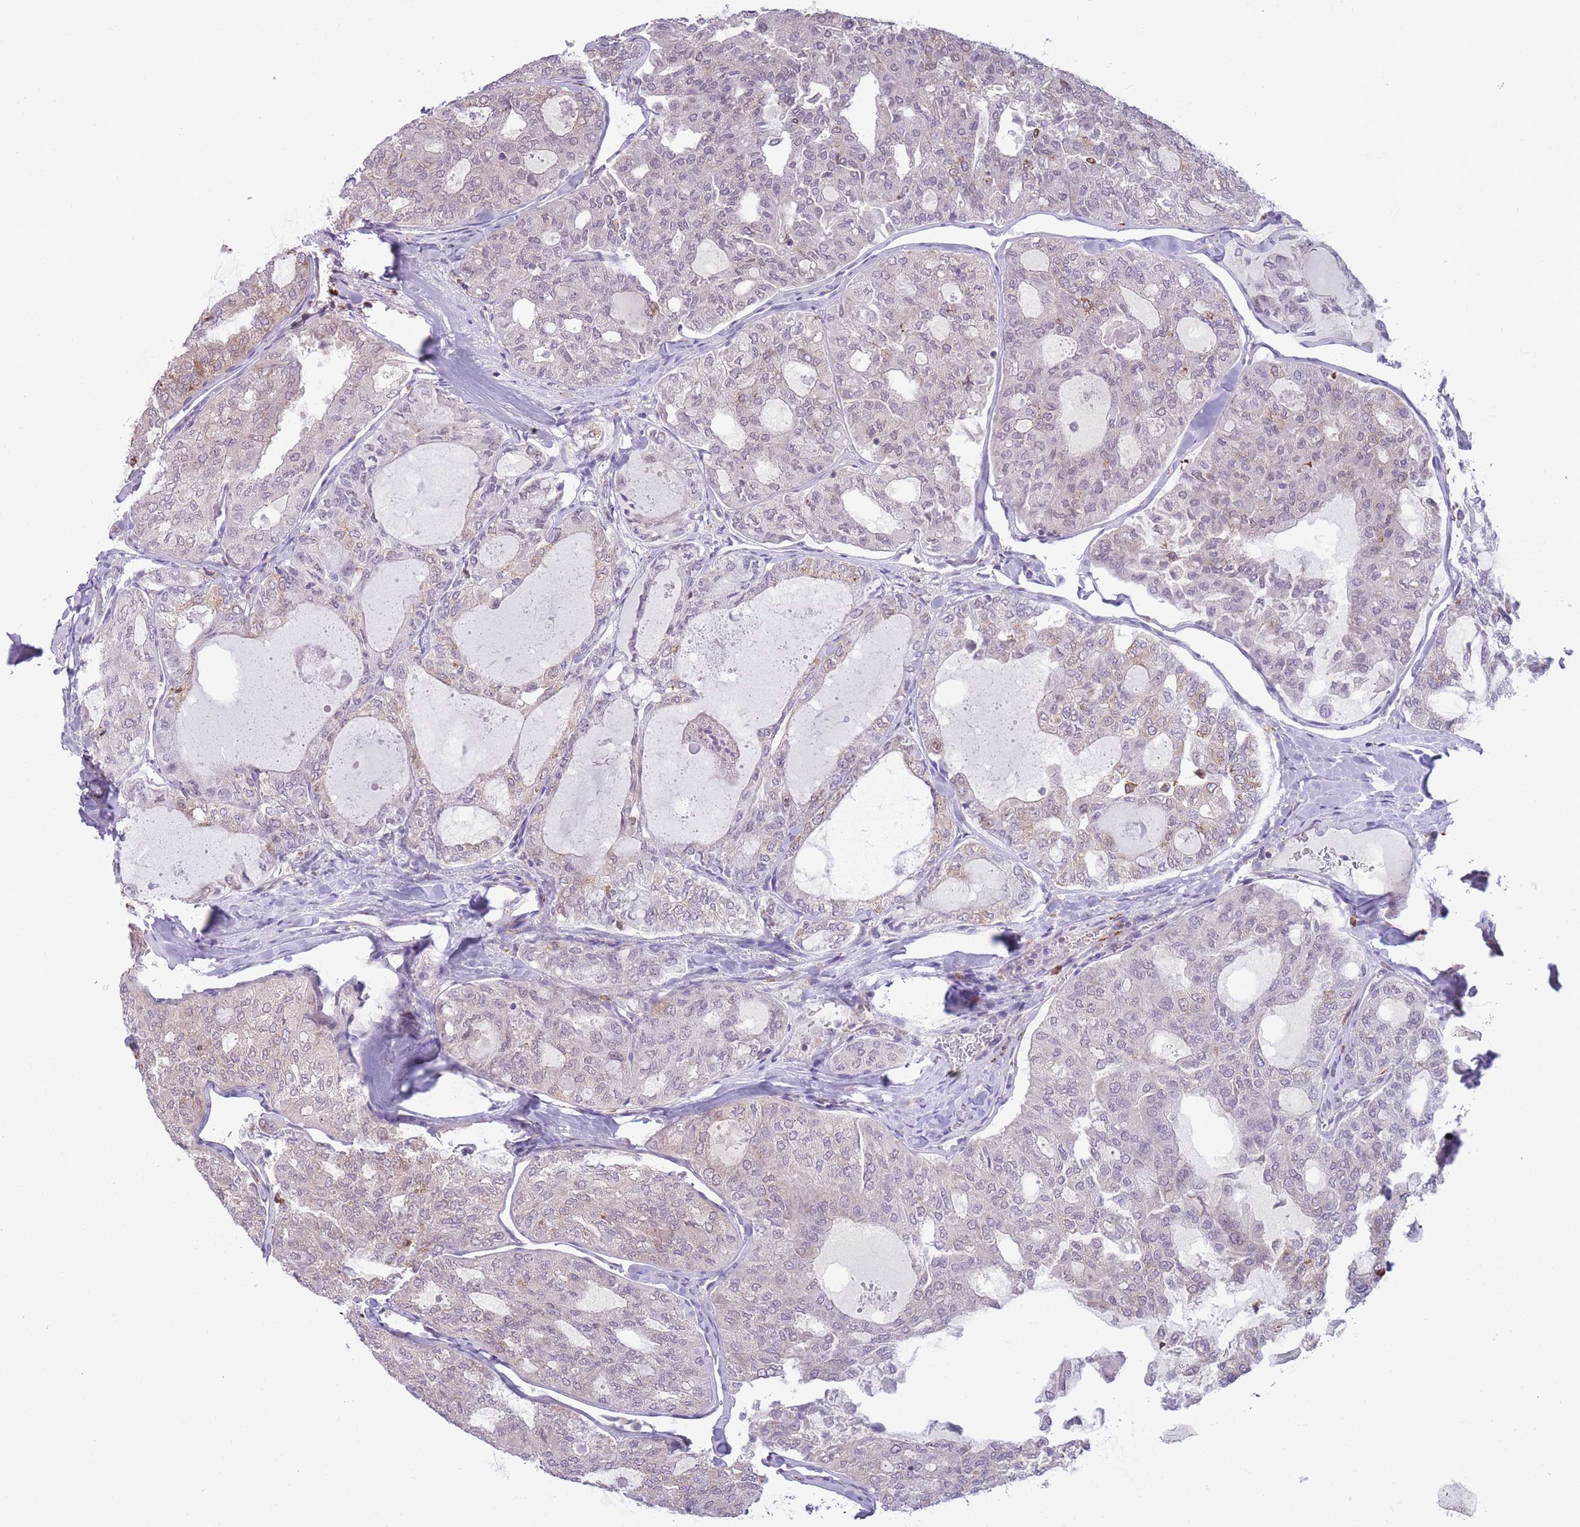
{"staining": {"intensity": "negative", "quantity": "none", "location": "none"}, "tissue": "thyroid cancer", "cell_type": "Tumor cells", "image_type": "cancer", "snomed": [{"axis": "morphology", "description": "Follicular adenoma carcinoma, NOS"}, {"axis": "topography", "description": "Thyroid gland"}], "caption": "Immunohistochemical staining of thyroid cancer (follicular adenoma carcinoma) reveals no significant positivity in tumor cells.", "gene": "TMEM121", "patient": {"sex": "male", "age": 75}}